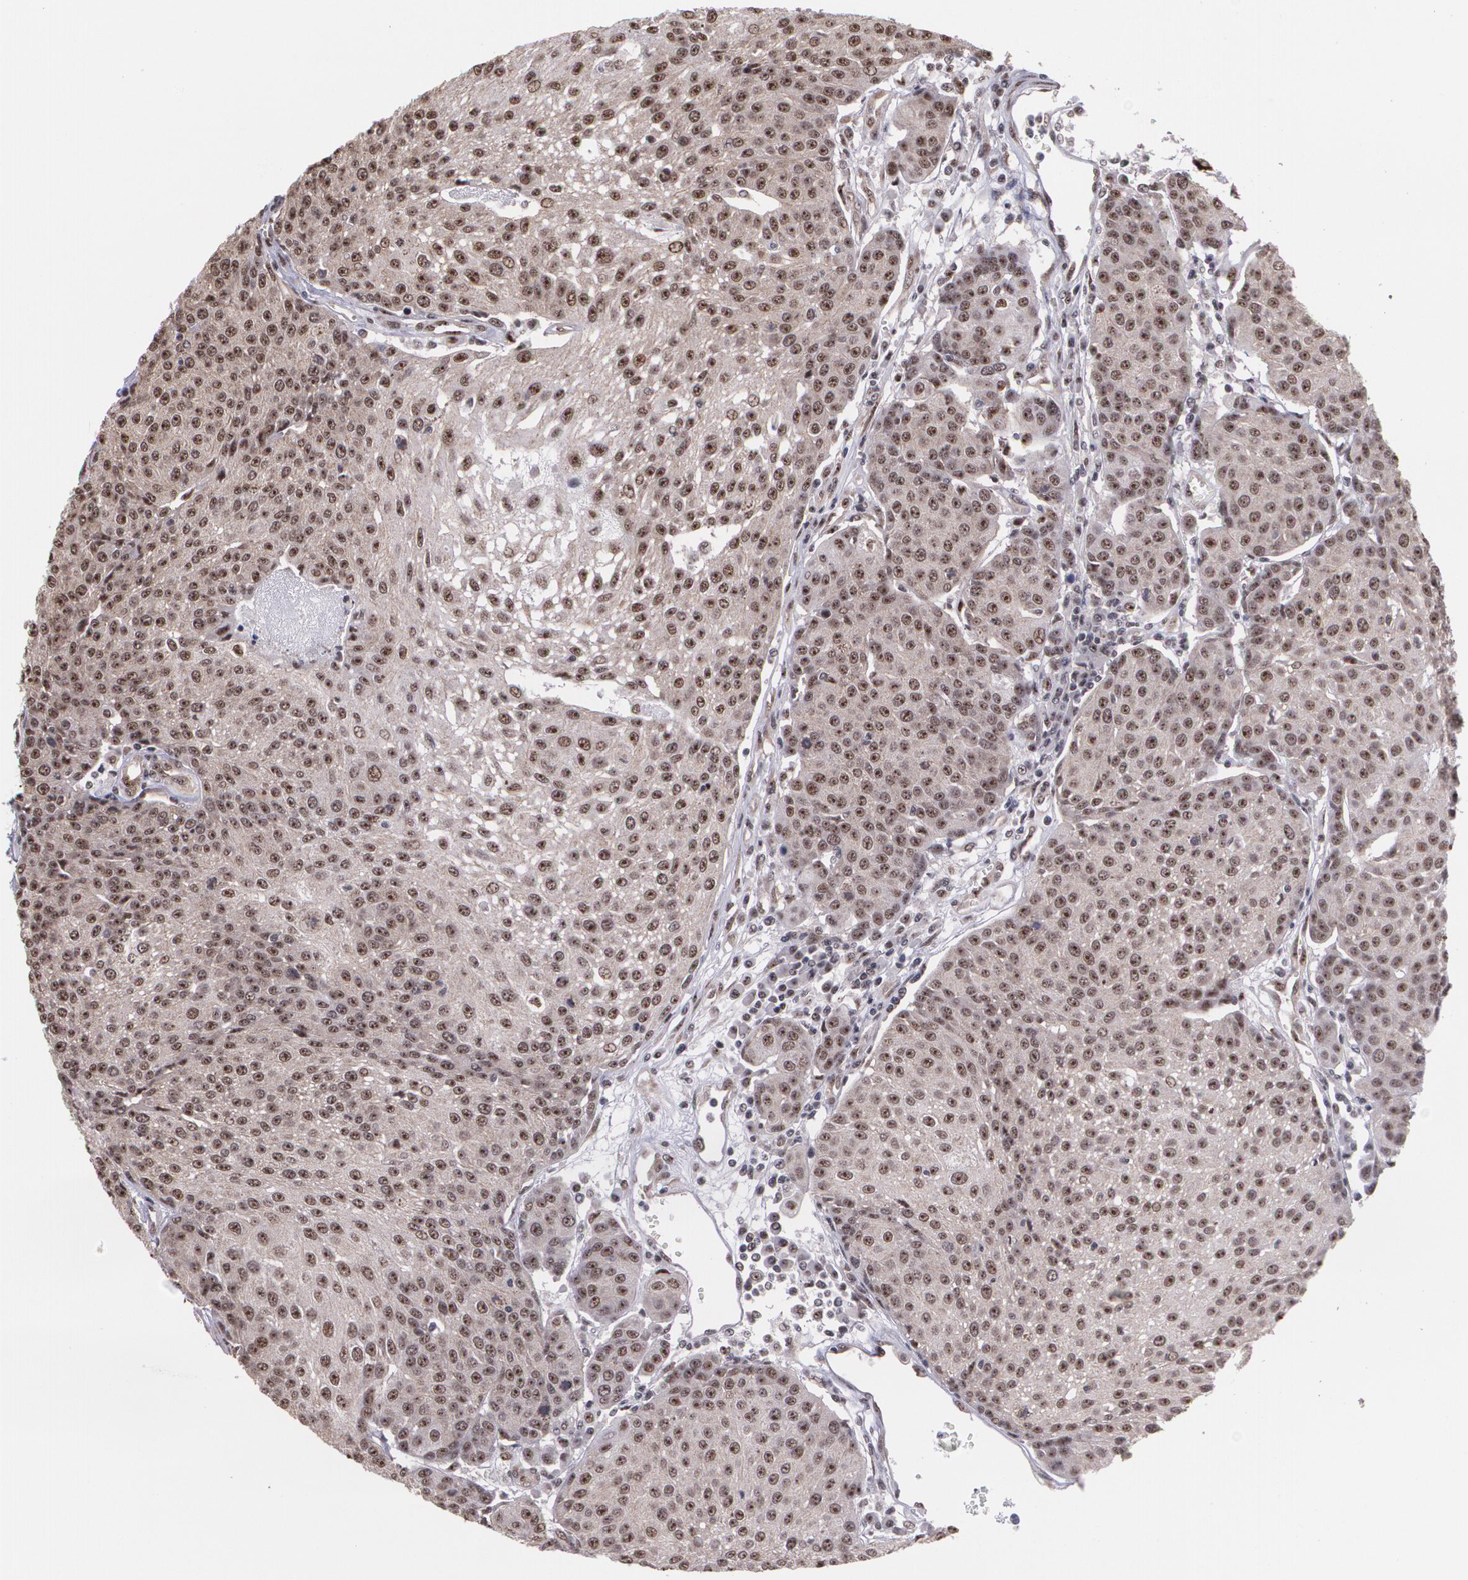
{"staining": {"intensity": "strong", "quantity": ">75%", "location": "cytoplasmic/membranous,nuclear"}, "tissue": "urothelial cancer", "cell_type": "Tumor cells", "image_type": "cancer", "snomed": [{"axis": "morphology", "description": "Urothelial carcinoma, High grade"}, {"axis": "topography", "description": "Urinary bladder"}], "caption": "IHC image of neoplastic tissue: human high-grade urothelial carcinoma stained using IHC demonstrates high levels of strong protein expression localized specifically in the cytoplasmic/membranous and nuclear of tumor cells, appearing as a cytoplasmic/membranous and nuclear brown color.", "gene": "C6orf15", "patient": {"sex": "female", "age": 85}}